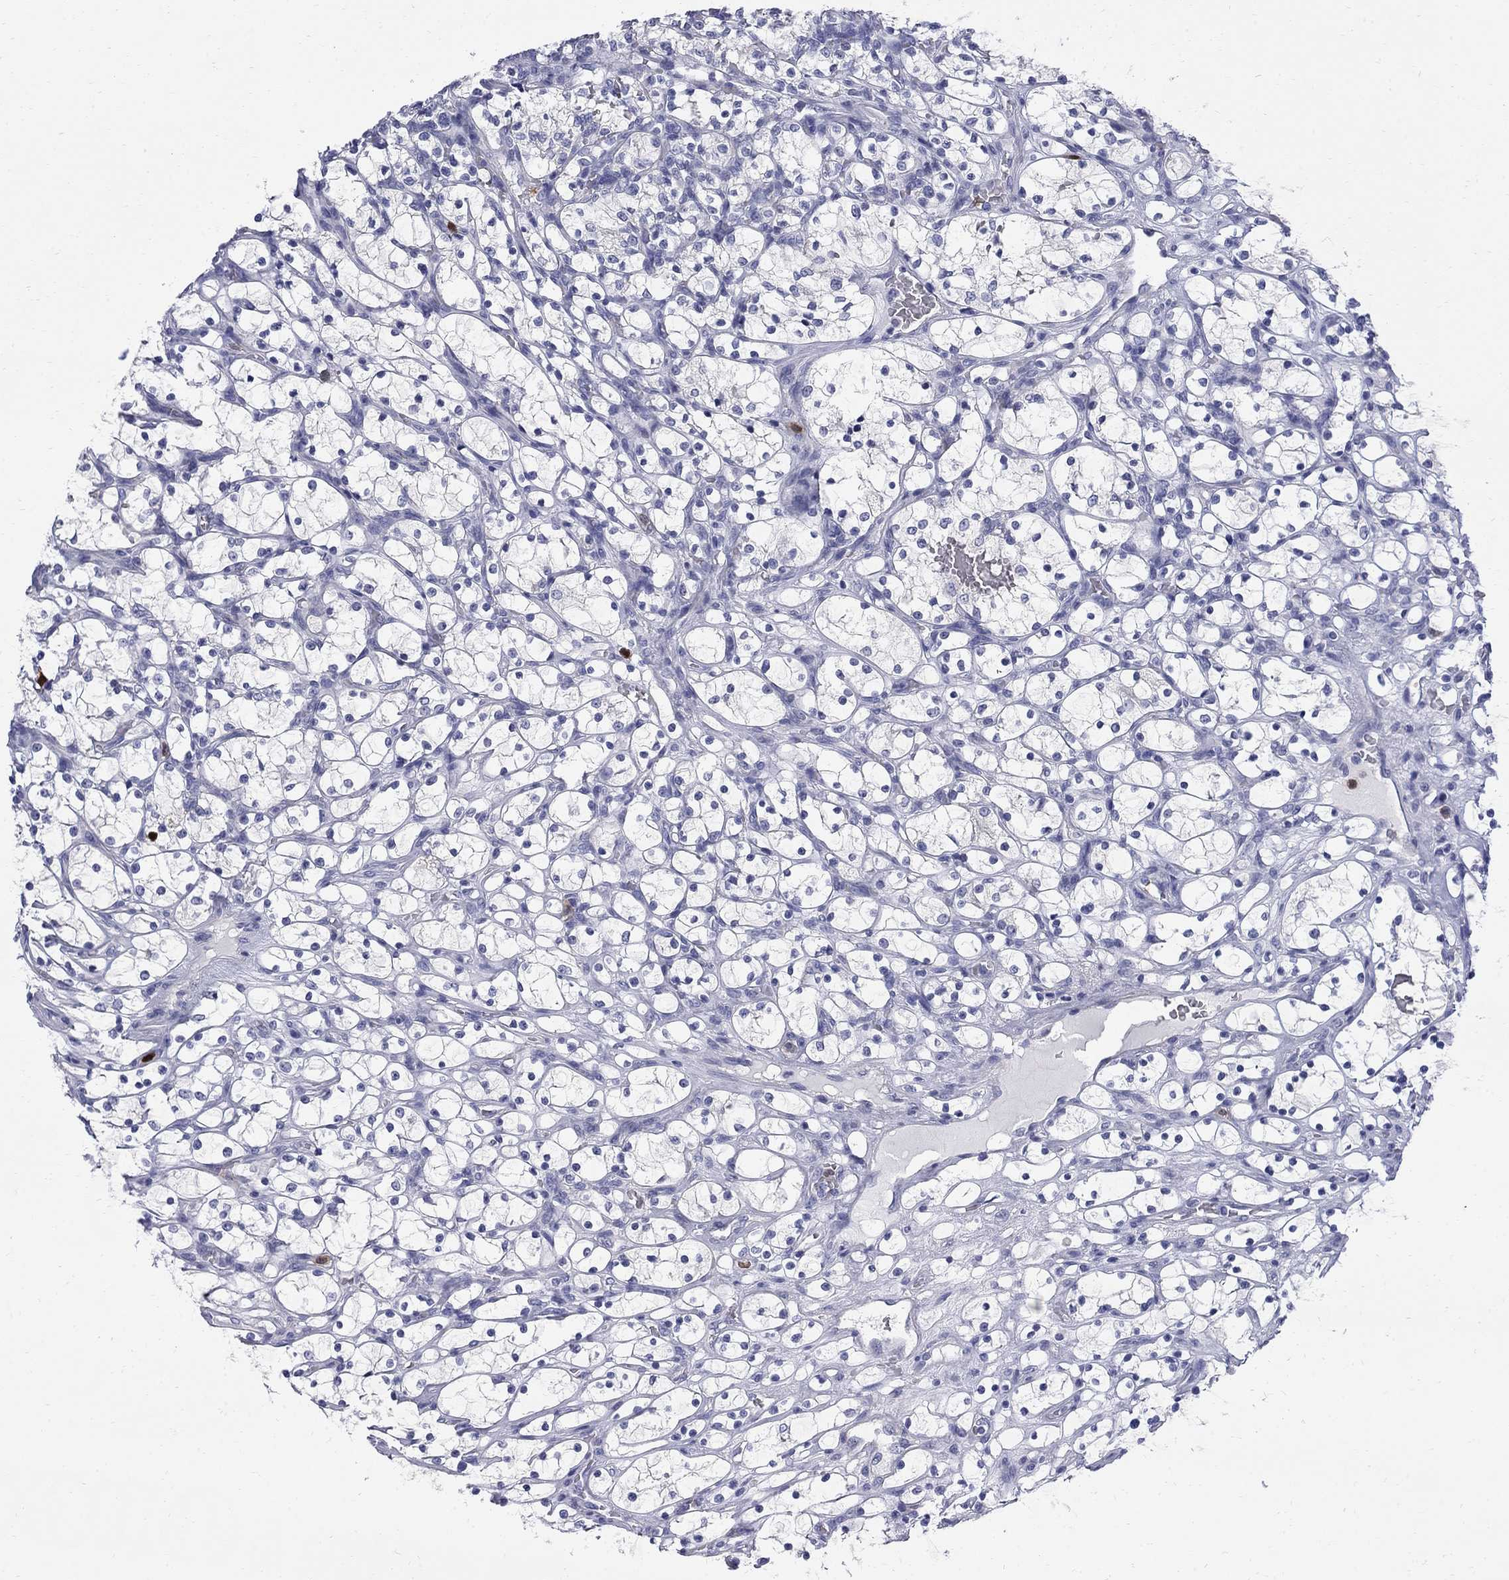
{"staining": {"intensity": "negative", "quantity": "none", "location": "none"}, "tissue": "renal cancer", "cell_type": "Tumor cells", "image_type": "cancer", "snomed": [{"axis": "morphology", "description": "Adenocarcinoma, NOS"}, {"axis": "topography", "description": "Kidney"}], "caption": "Immunohistochemistry photomicrograph of neoplastic tissue: human adenocarcinoma (renal) stained with DAB (3,3'-diaminobenzidine) reveals no significant protein staining in tumor cells. (DAB IHC visualized using brightfield microscopy, high magnification).", "gene": "SERPINB2", "patient": {"sex": "female", "age": 69}}